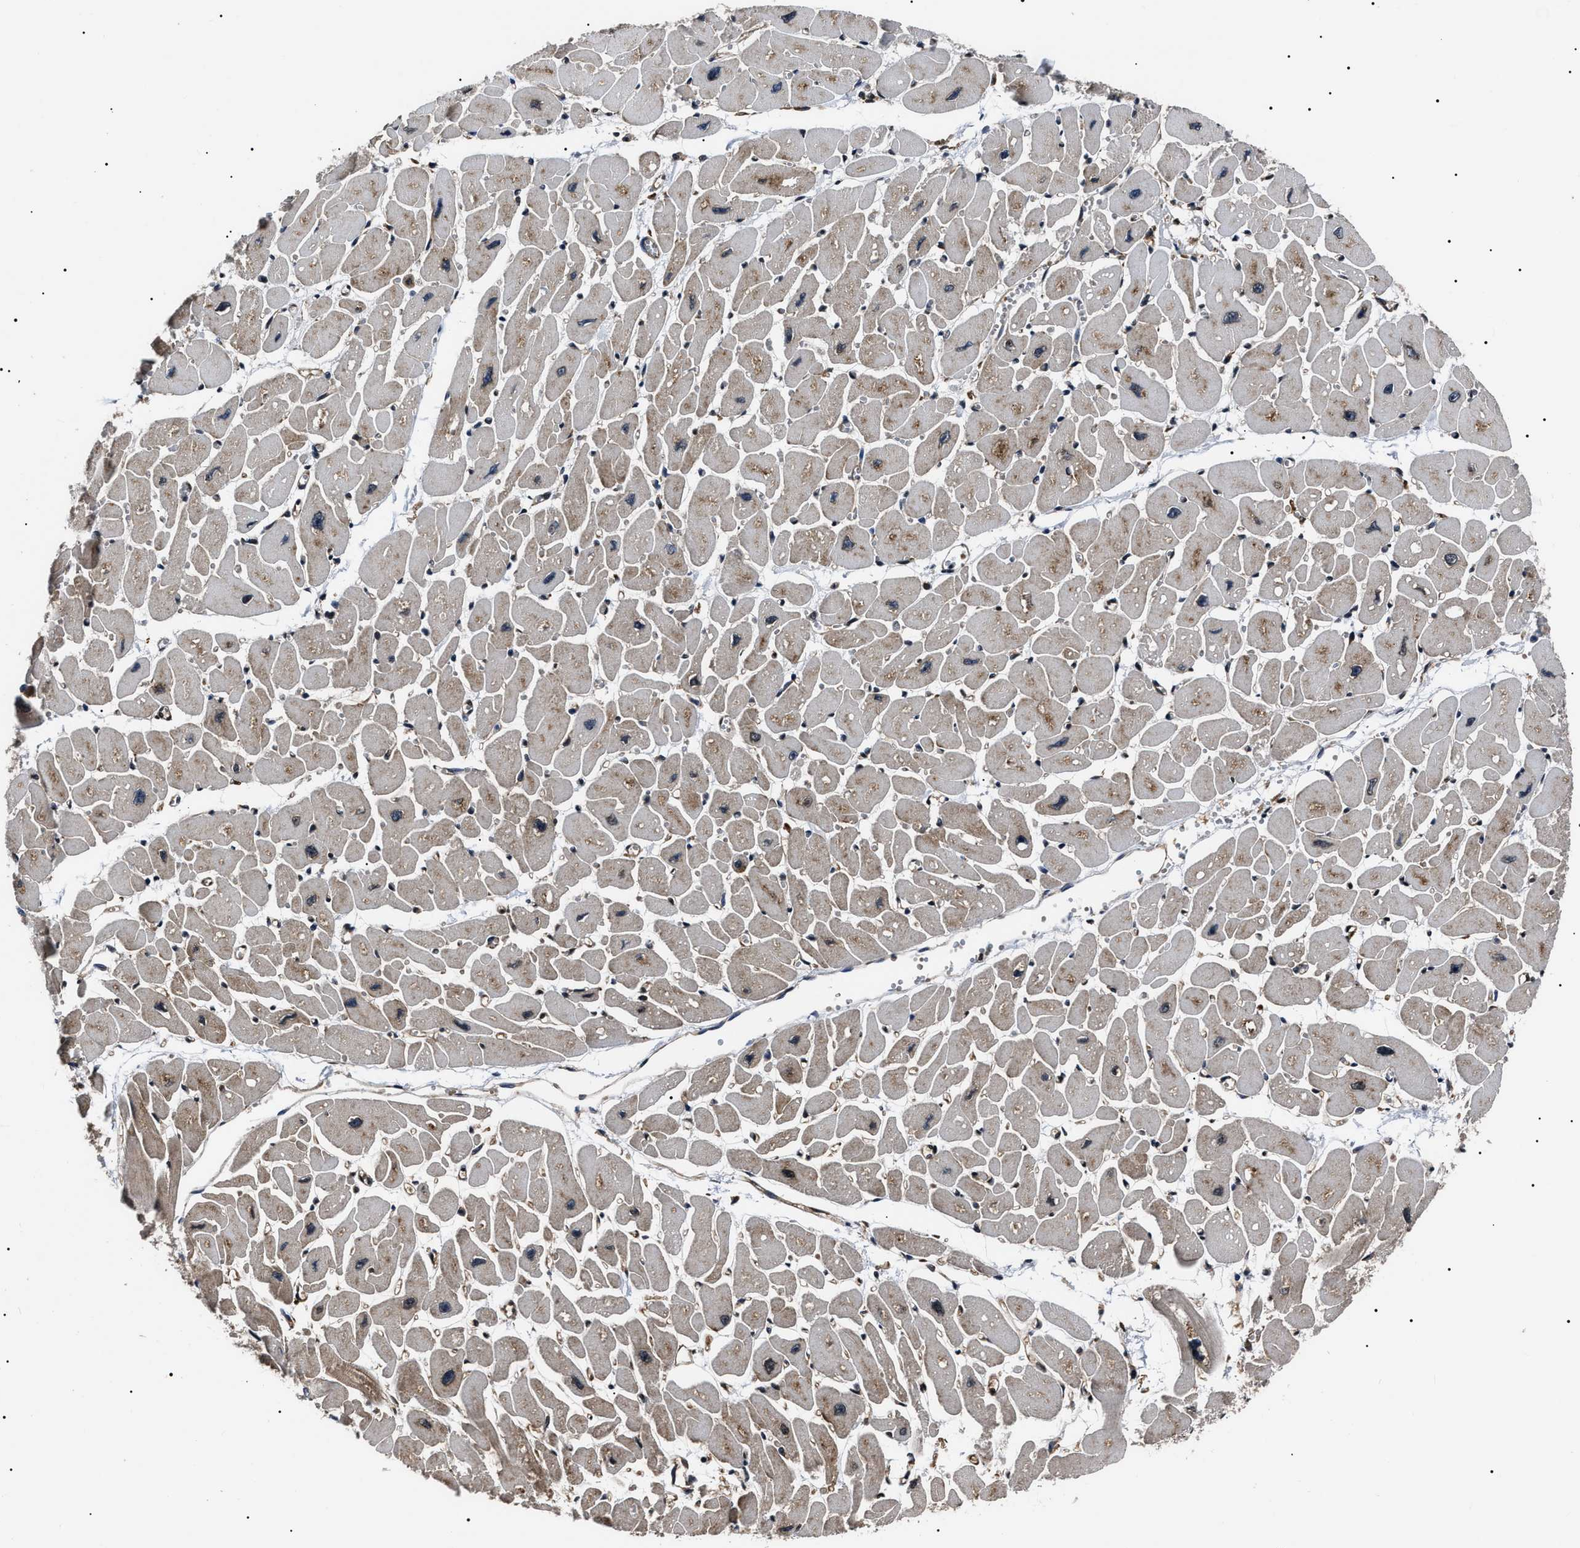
{"staining": {"intensity": "moderate", "quantity": "25%-75%", "location": "cytoplasmic/membranous"}, "tissue": "heart muscle", "cell_type": "Cardiomyocytes", "image_type": "normal", "snomed": [{"axis": "morphology", "description": "Normal tissue, NOS"}, {"axis": "topography", "description": "Heart"}], "caption": "Immunohistochemical staining of benign human heart muscle exhibits medium levels of moderate cytoplasmic/membranous expression in approximately 25%-75% of cardiomyocytes.", "gene": "CCT8", "patient": {"sex": "female", "age": 54}}